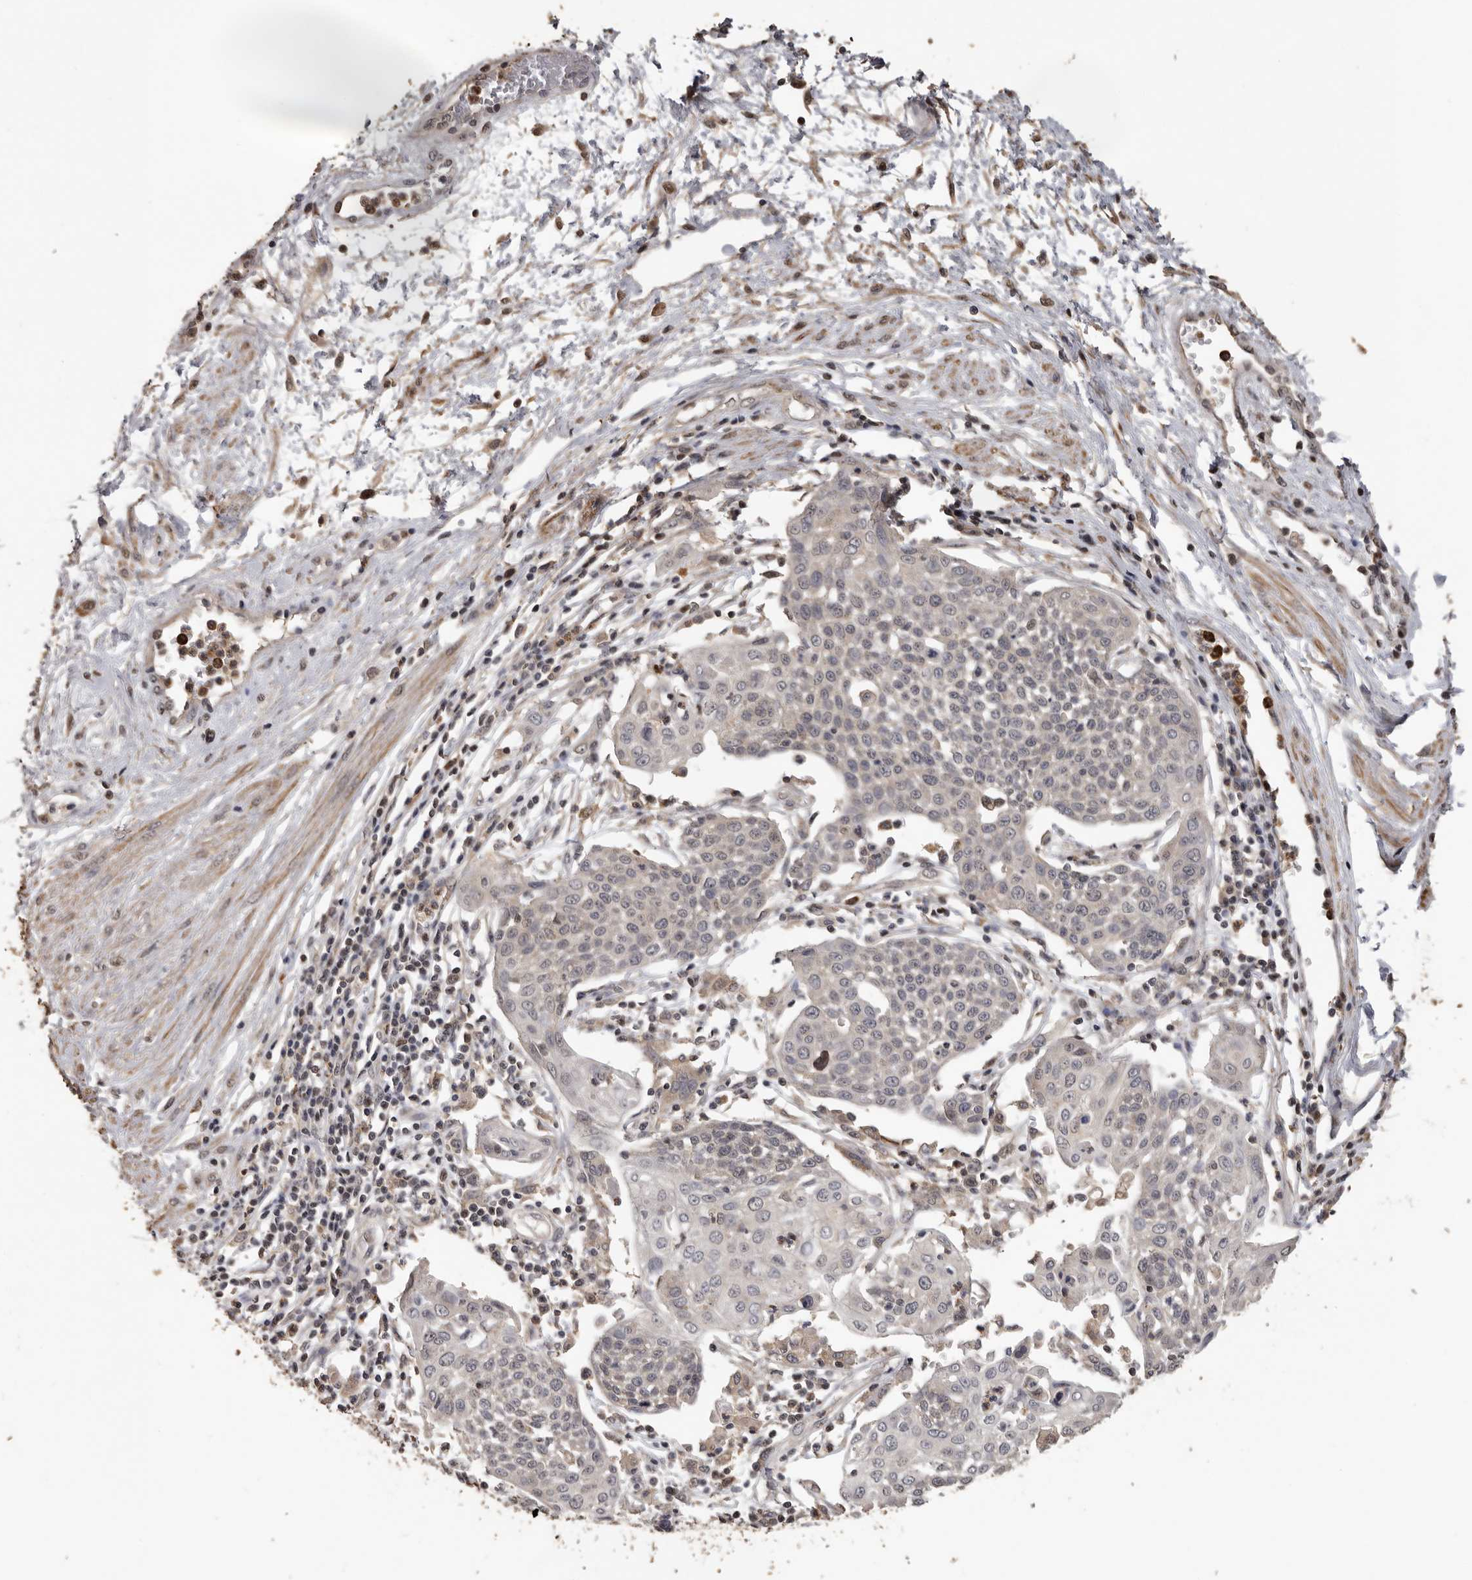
{"staining": {"intensity": "negative", "quantity": "none", "location": "none"}, "tissue": "cervical cancer", "cell_type": "Tumor cells", "image_type": "cancer", "snomed": [{"axis": "morphology", "description": "Squamous cell carcinoma, NOS"}, {"axis": "topography", "description": "Cervix"}], "caption": "Human cervical cancer stained for a protein using immunohistochemistry (IHC) demonstrates no expression in tumor cells.", "gene": "KIF2B", "patient": {"sex": "female", "age": 34}}